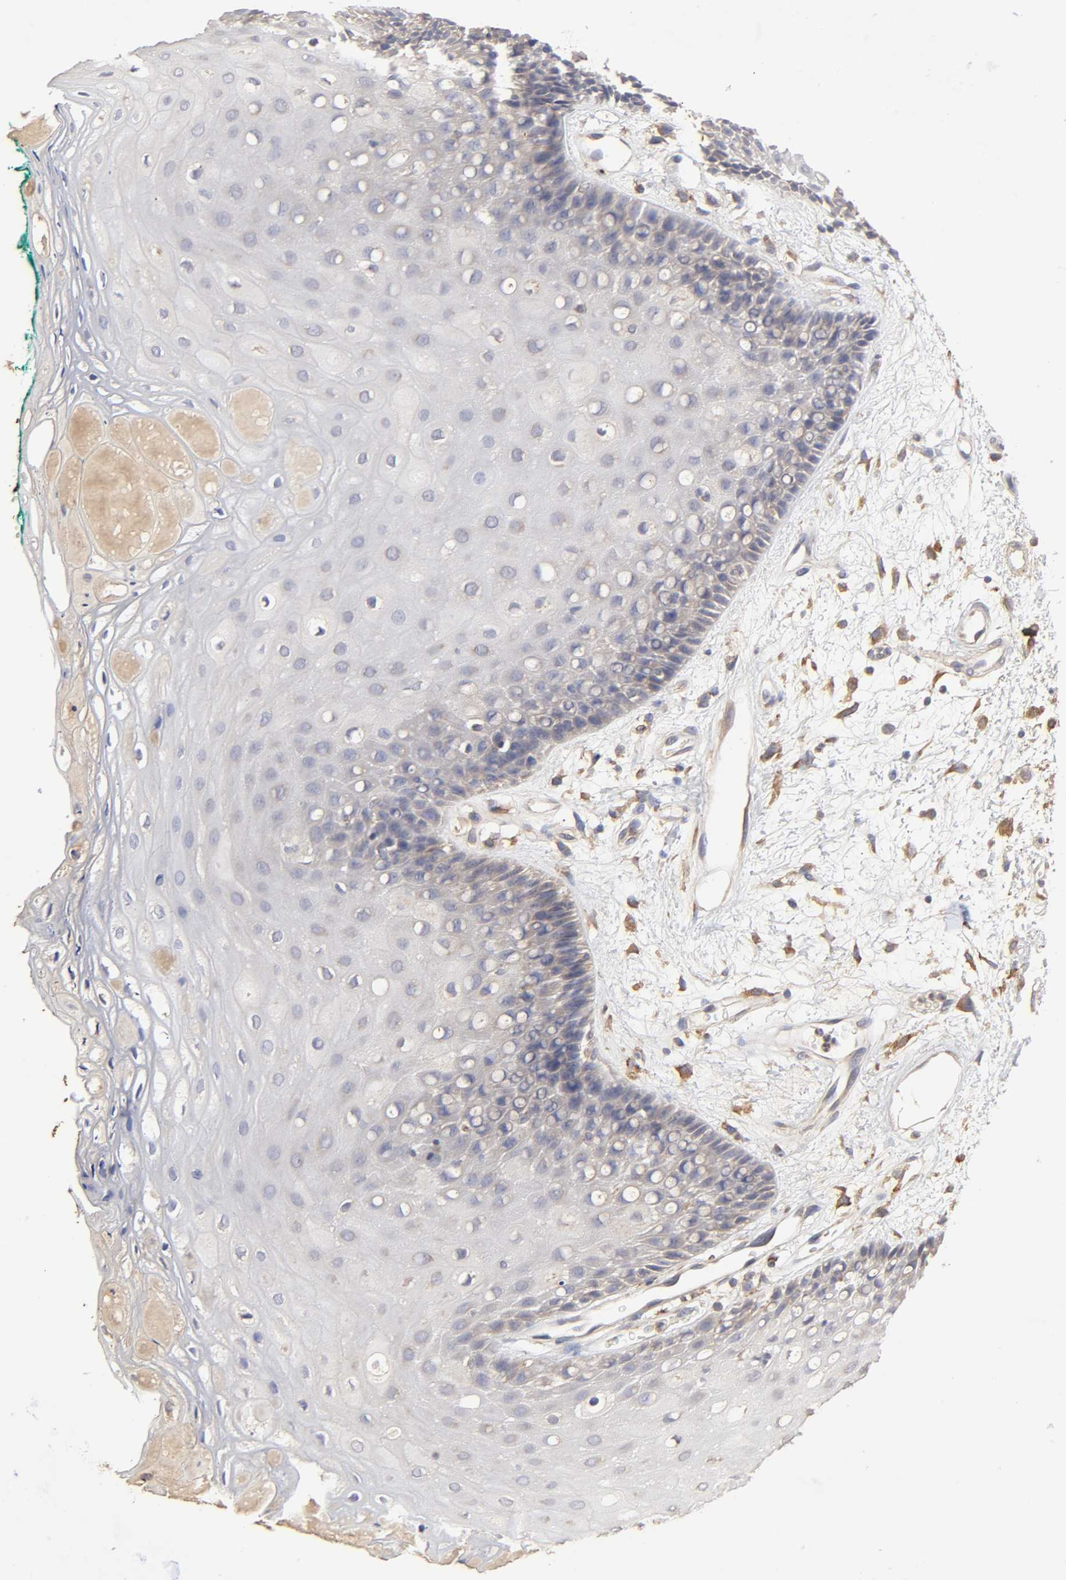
{"staining": {"intensity": "weak", "quantity": "<25%", "location": "cytoplasmic/membranous"}, "tissue": "oral mucosa", "cell_type": "Squamous epithelial cells", "image_type": "normal", "snomed": [{"axis": "morphology", "description": "Normal tissue, NOS"}, {"axis": "morphology", "description": "Squamous cell carcinoma, NOS"}, {"axis": "topography", "description": "Skeletal muscle"}, {"axis": "topography", "description": "Oral tissue"}, {"axis": "topography", "description": "Head-Neck"}], "caption": "This image is of unremarkable oral mucosa stained with IHC to label a protein in brown with the nuclei are counter-stained blue. There is no positivity in squamous epithelial cells. Nuclei are stained in blue.", "gene": "EIF4G2", "patient": {"sex": "female", "age": 84}}